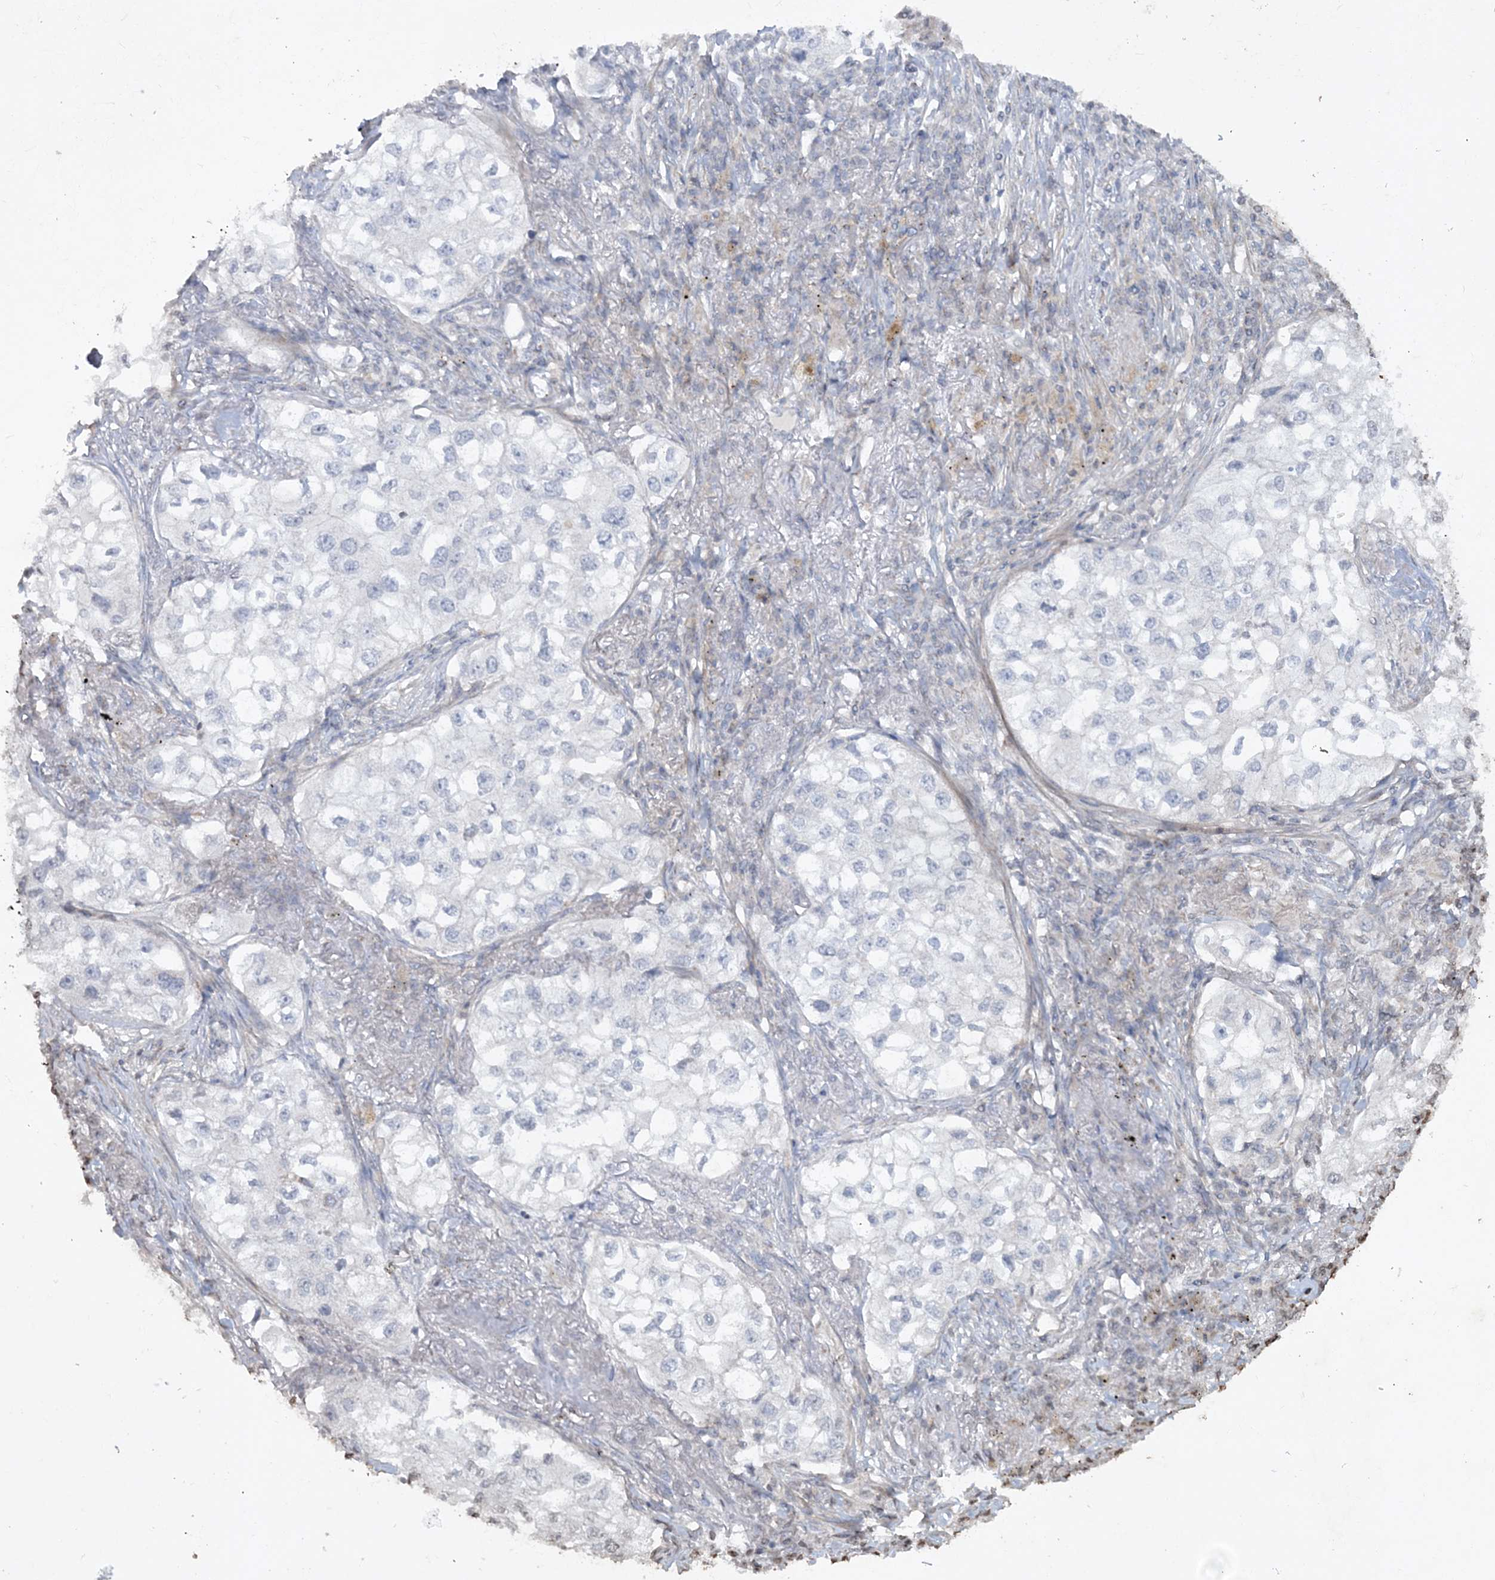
{"staining": {"intensity": "negative", "quantity": "none", "location": "none"}, "tissue": "lung cancer", "cell_type": "Tumor cells", "image_type": "cancer", "snomed": [{"axis": "morphology", "description": "Adenocarcinoma, NOS"}, {"axis": "topography", "description": "Lung"}], "caption": "Photomicrograph shows no protein expression in tumor cells of lung adenocarcinoma tissue.", "gene": "TTC7A", "patient": {"sex": "male", "age": 63}}